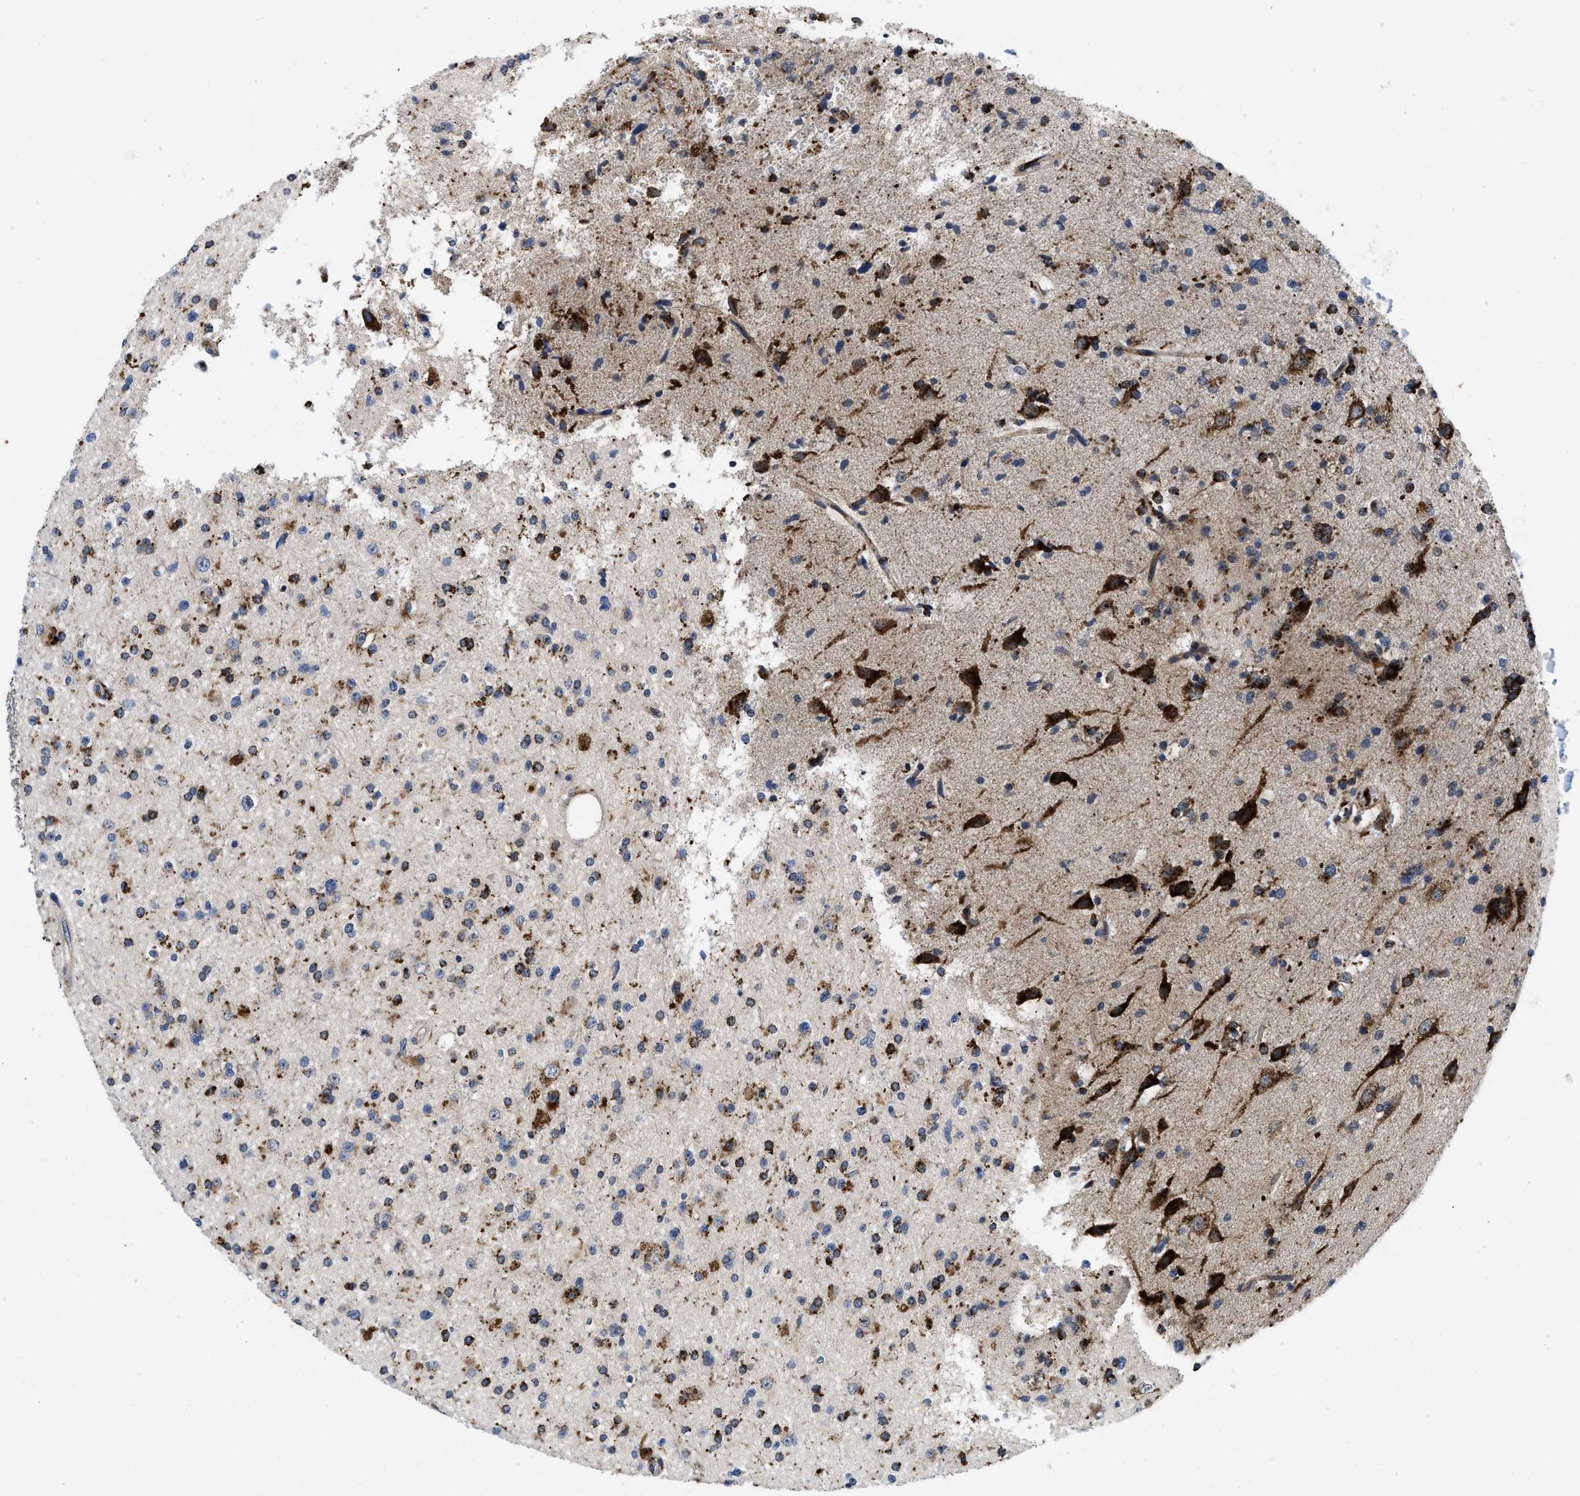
{"staining": {"intensity": "strong", "quantity": "25%-75%", "location": "cytoplasmic/membranous"}, "tissue": "glioma", "cell_type": "Tumor cells", "image_type": "cancer", "snomed": [{"axis": "morphology", "description": "Glioma, malignant, High grade"}, {"axis": "topography", "description": "Brain"}], "caption": "Human malignant glioma (high-grade) stained with a protein marker shows strong staining in tumor cells.", "gene": "ENPP4", "patient": {"sex": "male", "age": 33}}